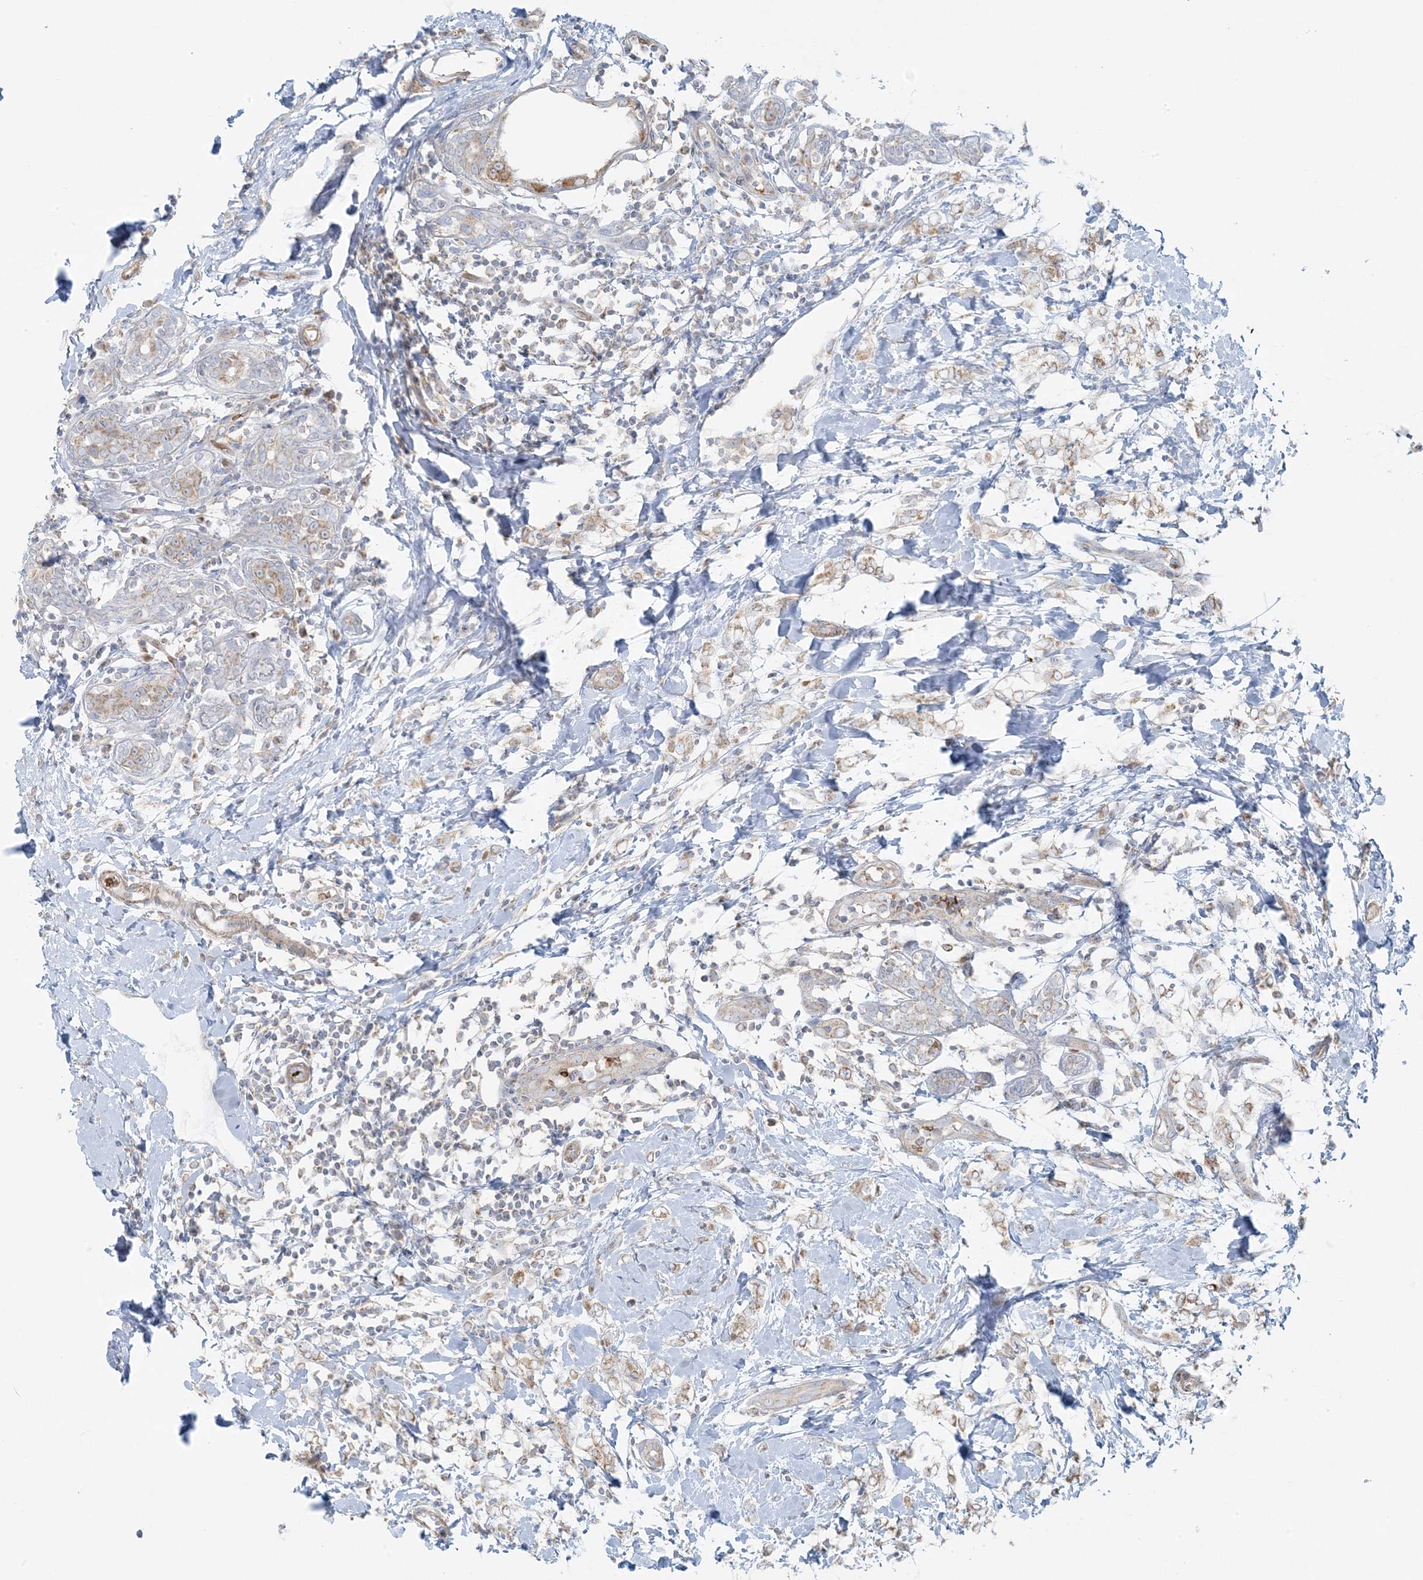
{"staining": {"intensity": "weak", "quantity": "25%-75%", "location": "cytoplasmic/membranous"}, "tissue": "breast cancer", "cell_type": "Tumor cells", "image_type": "cancer", "snomed": [{"axis": "morphology", "description": "Normal tissue, NOS"}, {"axis": "morphology", "description": "Lobular carcinoma"}, {"axis": "topography", "description": "Breast"}], "caption": "About 25%-75% of tumor cells in breast cancer display weak cytoplasmic/membranous protein staining as visualized by brown immunohistochemical staining.", "gene": "PIK3R4", "patient": {"sex": "female", "age": 47}}